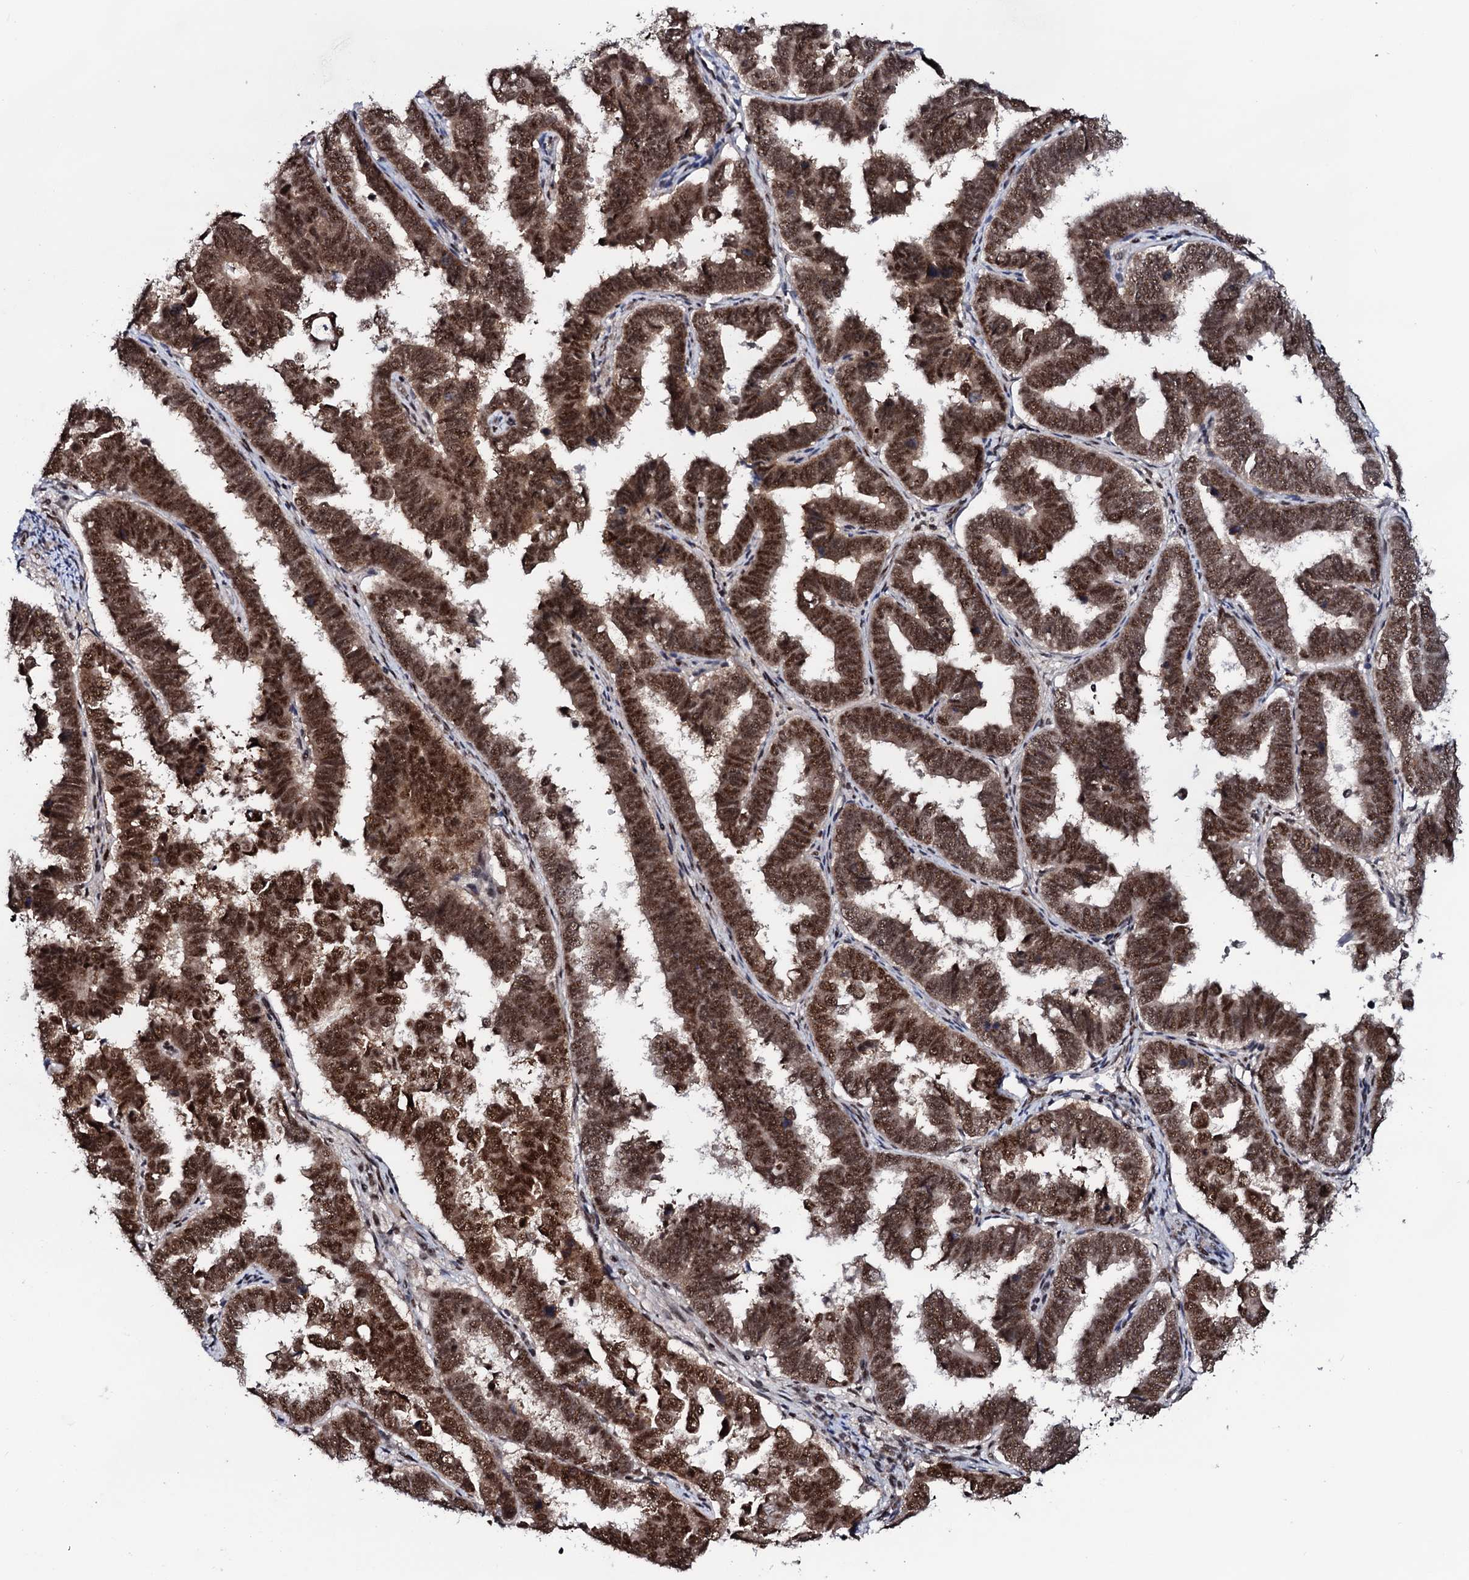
{"staining": {"intensity": "strong", "quantity": ">75%", "location": "cytoplasmic/membranous,nuclear"}, "tissue": "endometrial cancer", "cell_type": "Tumor cells", "image_type": "cancer", "snomed": [{"axis": "morphology", "description": "Adenocarcinoma, NOS"}, {"axis": "topography", "description": "Endometrium"}], "caption": "Tumor cells show high levels of strong cytoplasmic/membranous and nuclear expression in about >75% of cells in human endometrial cancer (adenocarcinoma).", "gene": "PRPF18", "patient": {"sex": "female", "age": 75}}